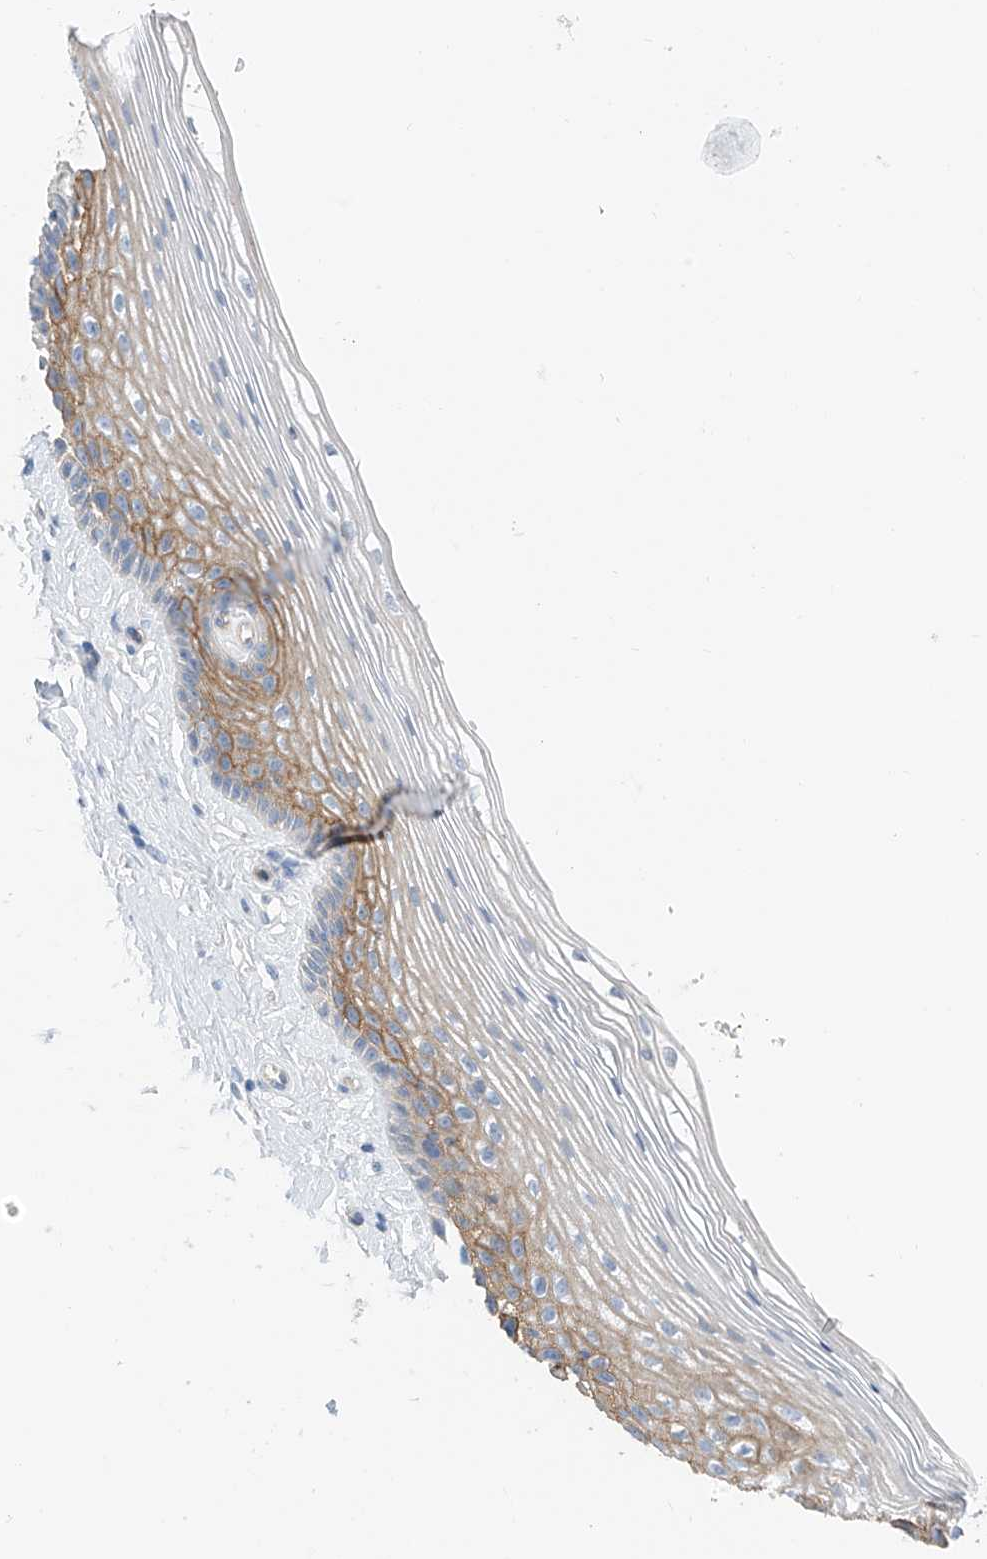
{"staining": {"intensity": "moderate", "quantity": ">75%", "location": "cytoplasmic/membranous"}, "tissue": "vagina", "cell_type": "Squamous epithelial cells", "image_type": "normal", "snomed": [{"axis": "morphology", "description": "Normal tissue, NOS"}, {"axis": "topography", "description": "Vagina"}], "caption": "Moderate cytoplasmic/membranous expression for a protein is present in approximately >75% of squamous epithelial cells of unremarkable vagina using IHC.", "gene": "ITGA9", "patient": {"sex": "female", "age": 46}}